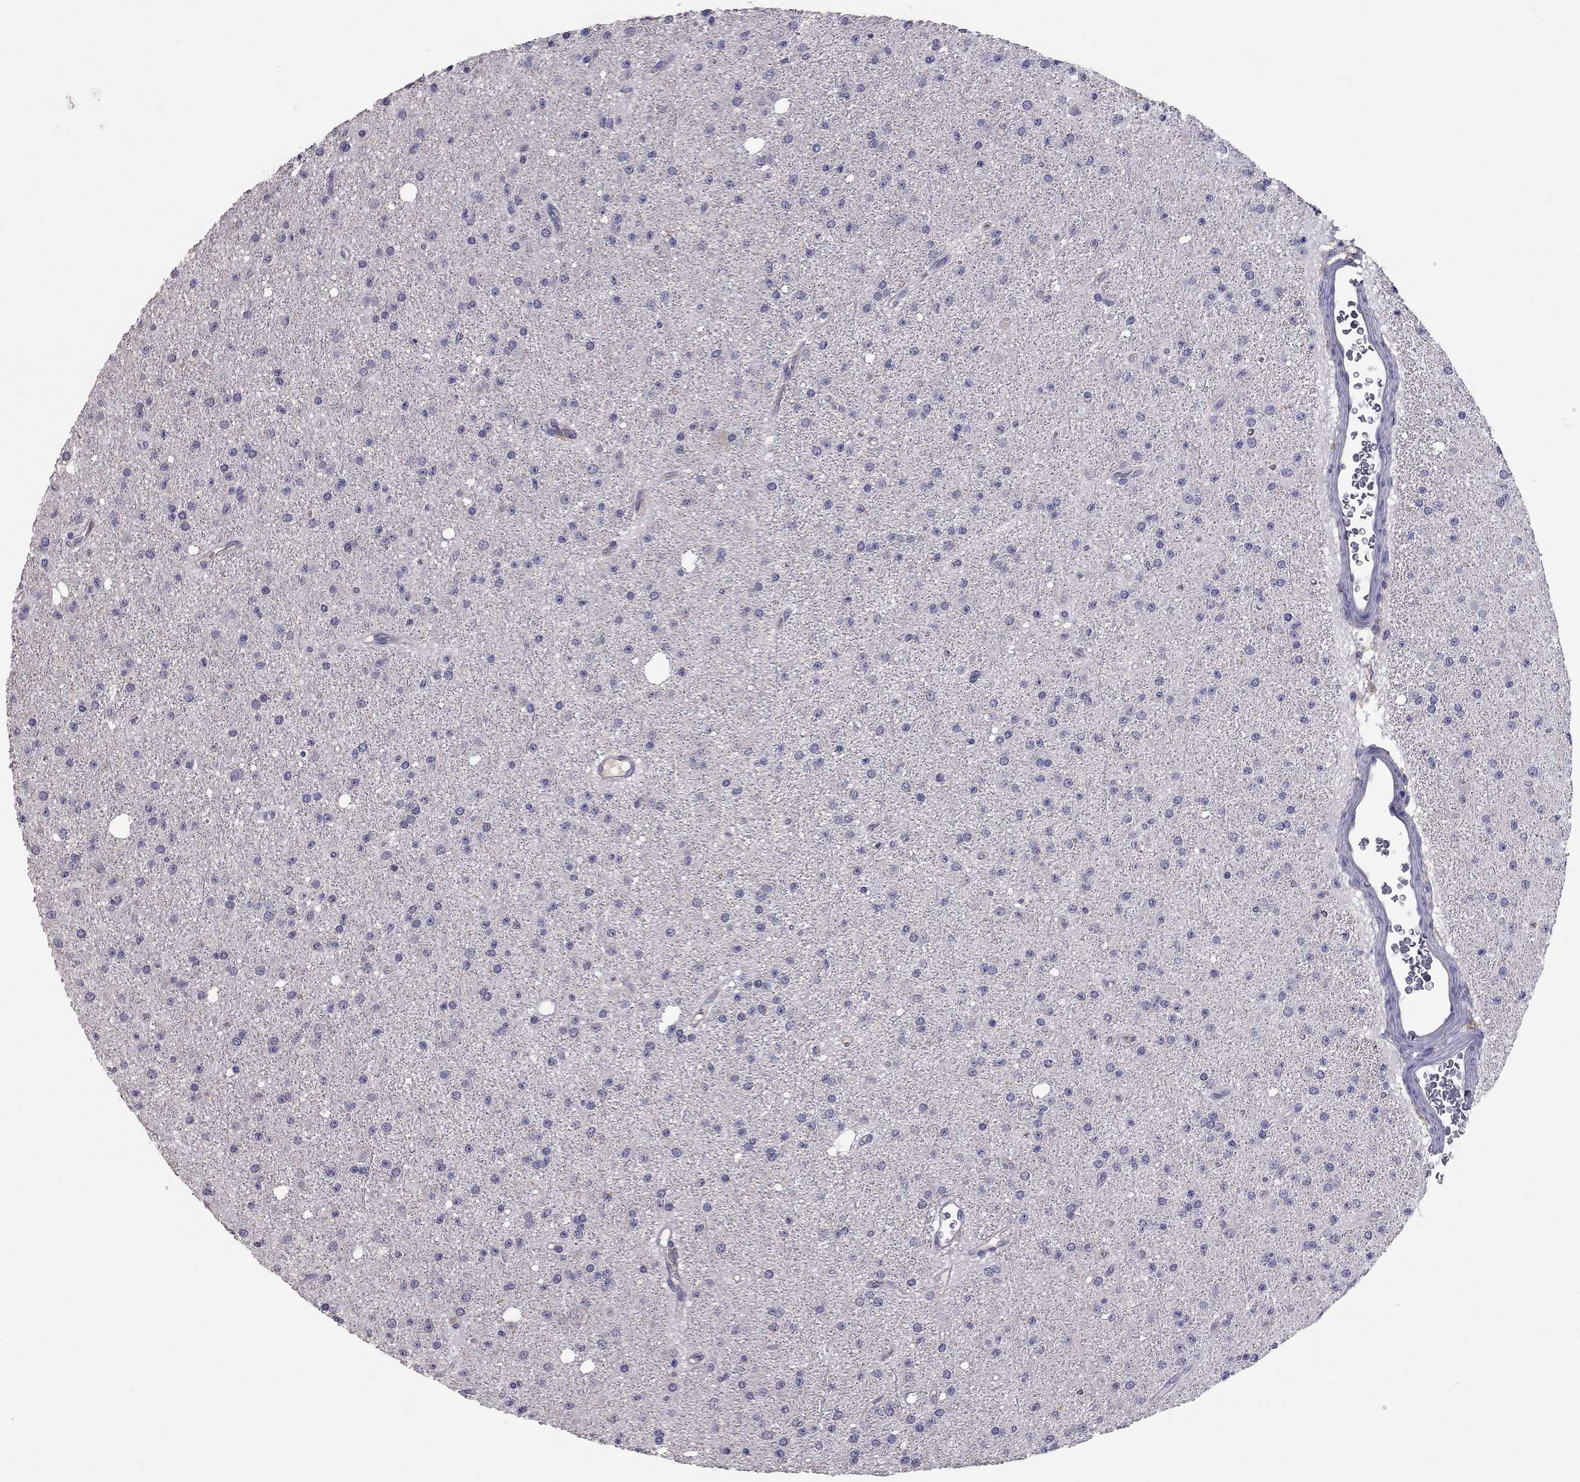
{"staining": {"intensity": "negative", "quantity": "none", "location": "none"}, "tissue": "glioma", "cell_type": "Tumor cells", "image_type": "cancer", "snomed": [{"axis": "morphology", "description": "Glioma, malignant, Low grade"}, {"axis": "topography", "description": "Brain"}], "caption": "High power microscopy micrograph of an immunohistochemistry (IHC) image of low-grade glioma (malignant), revealing no significant staining in tumor cells.", "gene": "RTP5", "patient": {"sex": "male", "age": 27}}